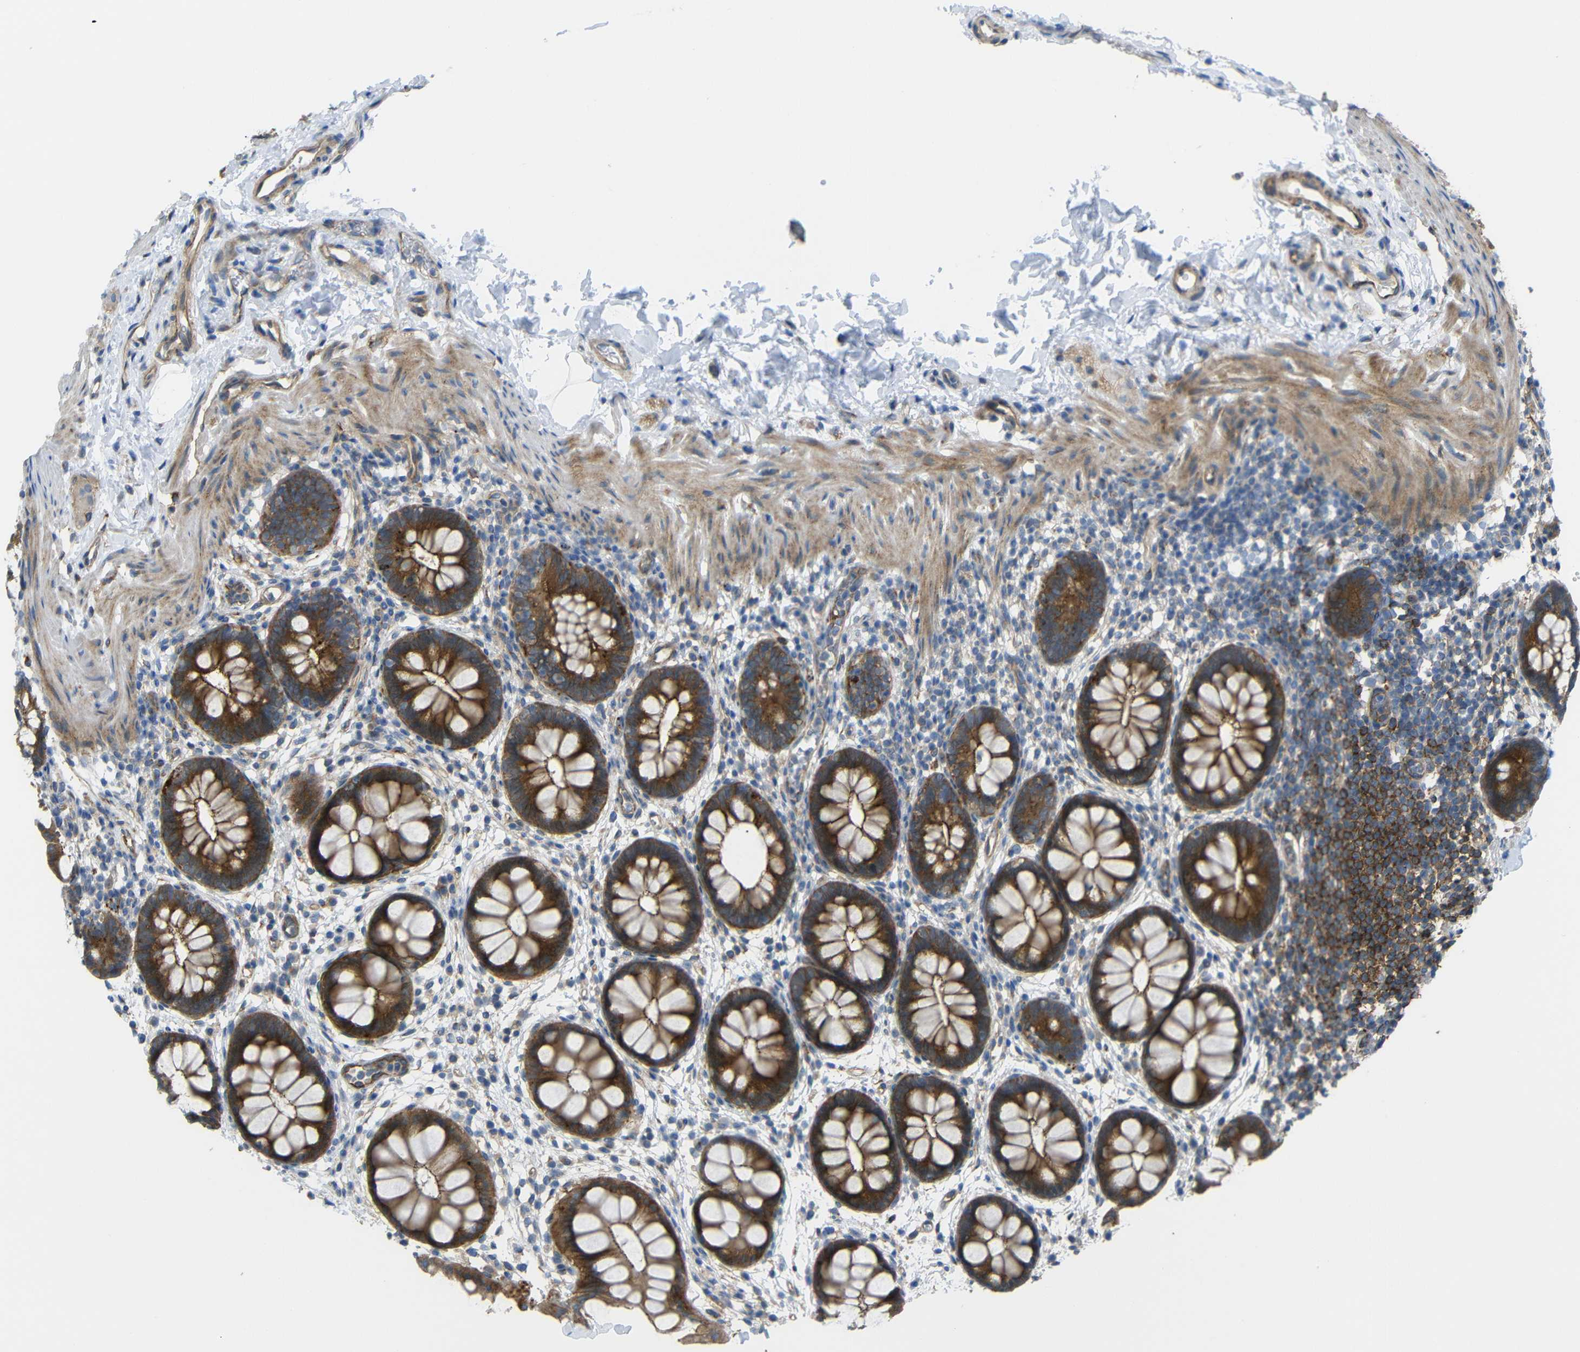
{"staining": {"intensity": "strong", "quantity": ">75%", "location": "cytoplasmic/membranous"}, "tissue": "rectum", "cell_type": "Glandular cells", "image_type": "normal", "snomed": [{"axis": "morphology", "description": "Normal tissue, NOS"}, {"axis": "topography", "description": "Rectum"}], "caption": "A photomicrograph showing strong cytoplasmic/membranous positivity in approximately >75% of glandular cells in benign rectum, as visualized by brown immunohistochemical staining.", "gene": "SYPL1", "patient": {"sex": "female", "age": 24}}